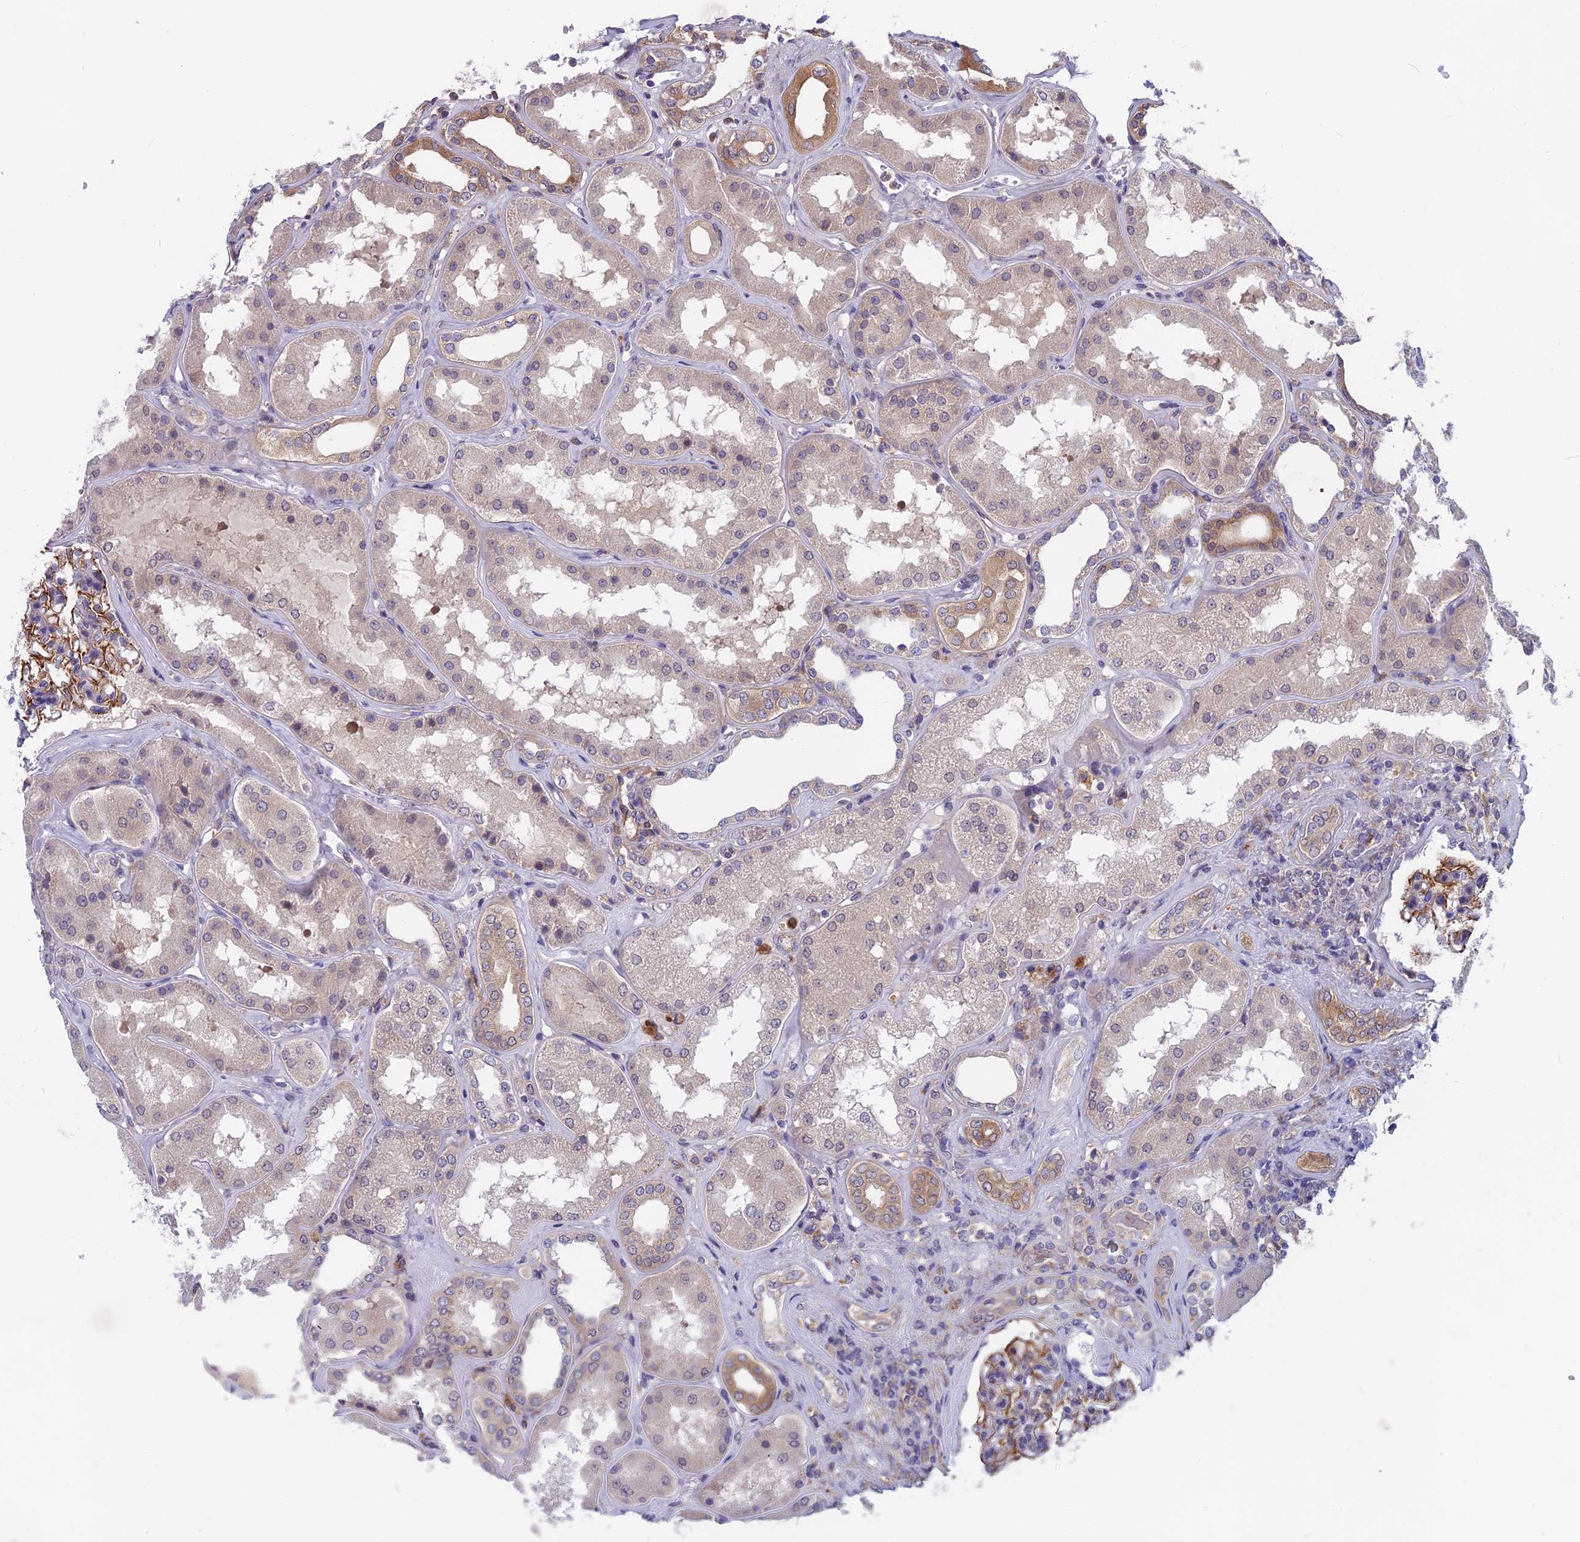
{"staining": {"intensity": "moderate", "quantity": "25%-75%", "location": "cytoplasmic/membranous"}, "tissue": "kidney", "cell_type": "Cells in glomeruli", "image_type": "normal", "snomed": [{"axis": "morphology", "description": "Normal tissue, NOS"}, {"axis": "topography", "description": "Kidney"}], "caption": "Kidney stained for a protein exhibits moderate cytoplasmic/membranous positivity in cells in glomeruli.", "gene": "MAST2", "patient": {"sex": "female", "age": 56}}